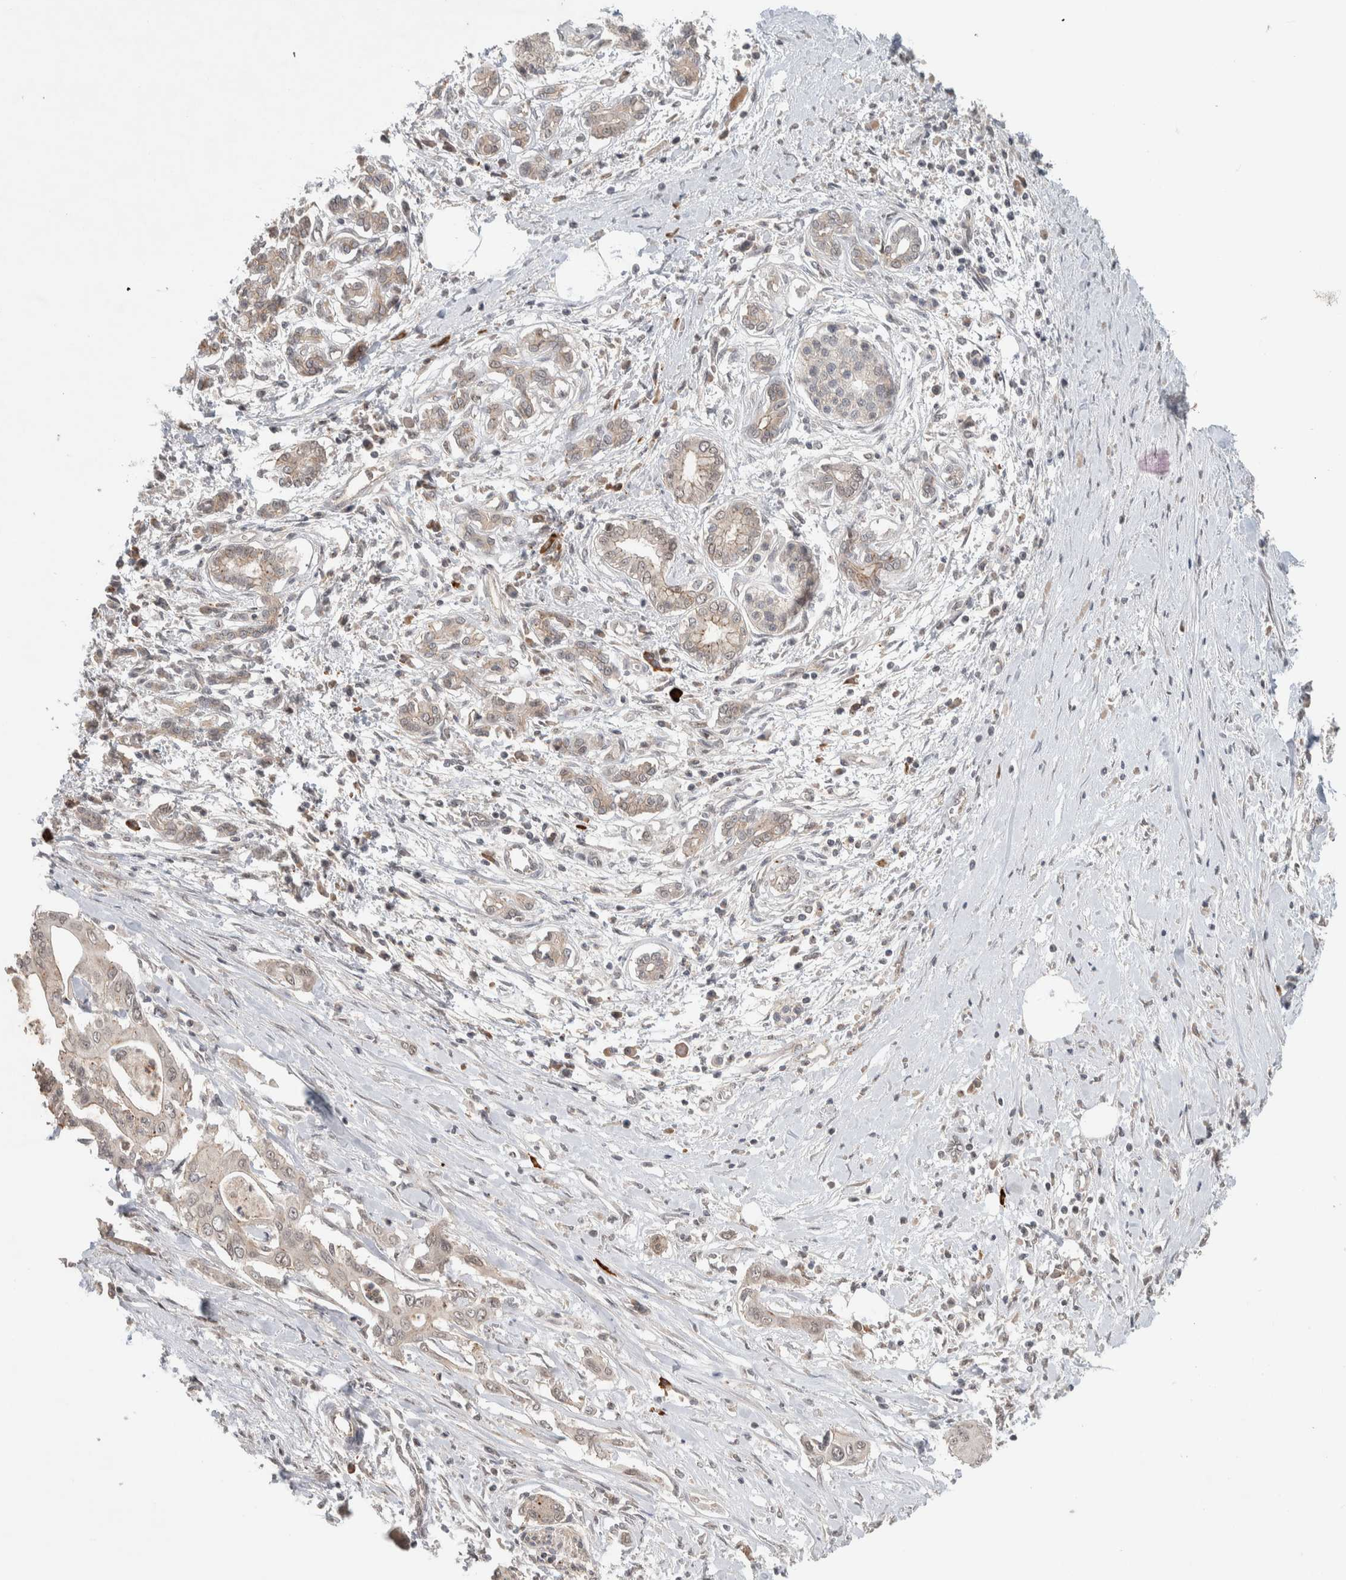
{"staining": {"intensity": "weak", "quantity": ">75%", "location": "cytoplasmic/membranous"}, "tissue": "pancreatic cancer", "cell_type": "Tumor cells", "image_type": "cancer", "snomed": [{"axis": "morphology", "description": "Adenocarcinoma, NOS"}, {"axis": "topography", "description": "Pancreas"}], "caption": "A brown stain shows weak cytoplasmic/membranous positivity of a protein in adenocarcinoma (pancreatic) tumor cells.", "gene": "DEPTOR", "patient": {"sex": "male", "age": 58}}